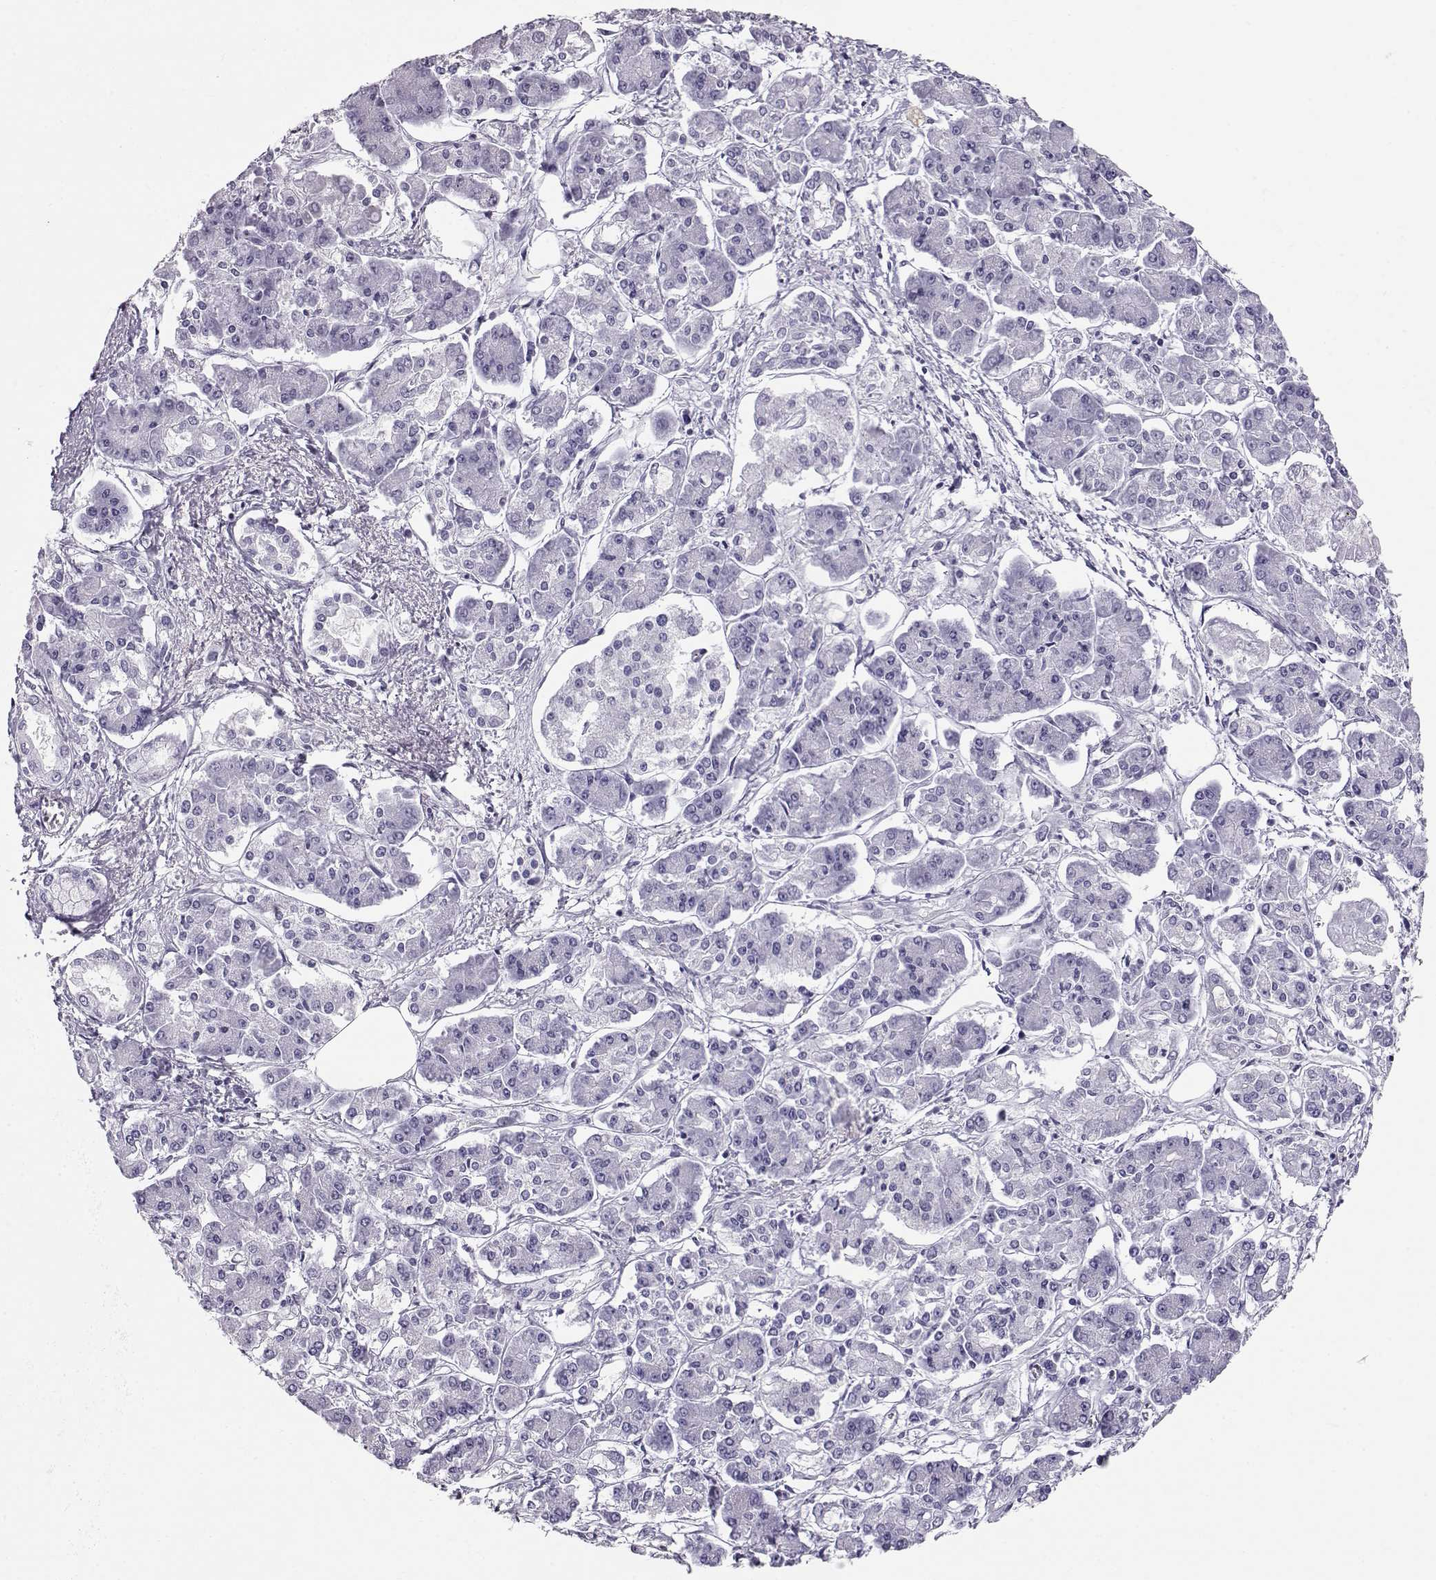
{"staining": {"intensity": "negative", "quantity": "none", "location": "none"}, "tissue": "pancreatic cancer", "cell_type": "Tumor cells", "image_type": "cancer", "snomed": [{"axis": "morphology", "description": "Adenocarcinoma, NOS"}, {"axis": "topography", "description": "Pancreas"}], "caption": "High power microscopy photomicrograph of an IHC photomicrograph of pancreatic cancer, revealing no significant staining in tumor cells. The staining is performed using DAB (3,3'-diaminobenzidine) brown chromogen with nuclei counter-stained in using hematoxylin.", "gene": "RD3", "patient": {"sex": "male", "age": 85}}